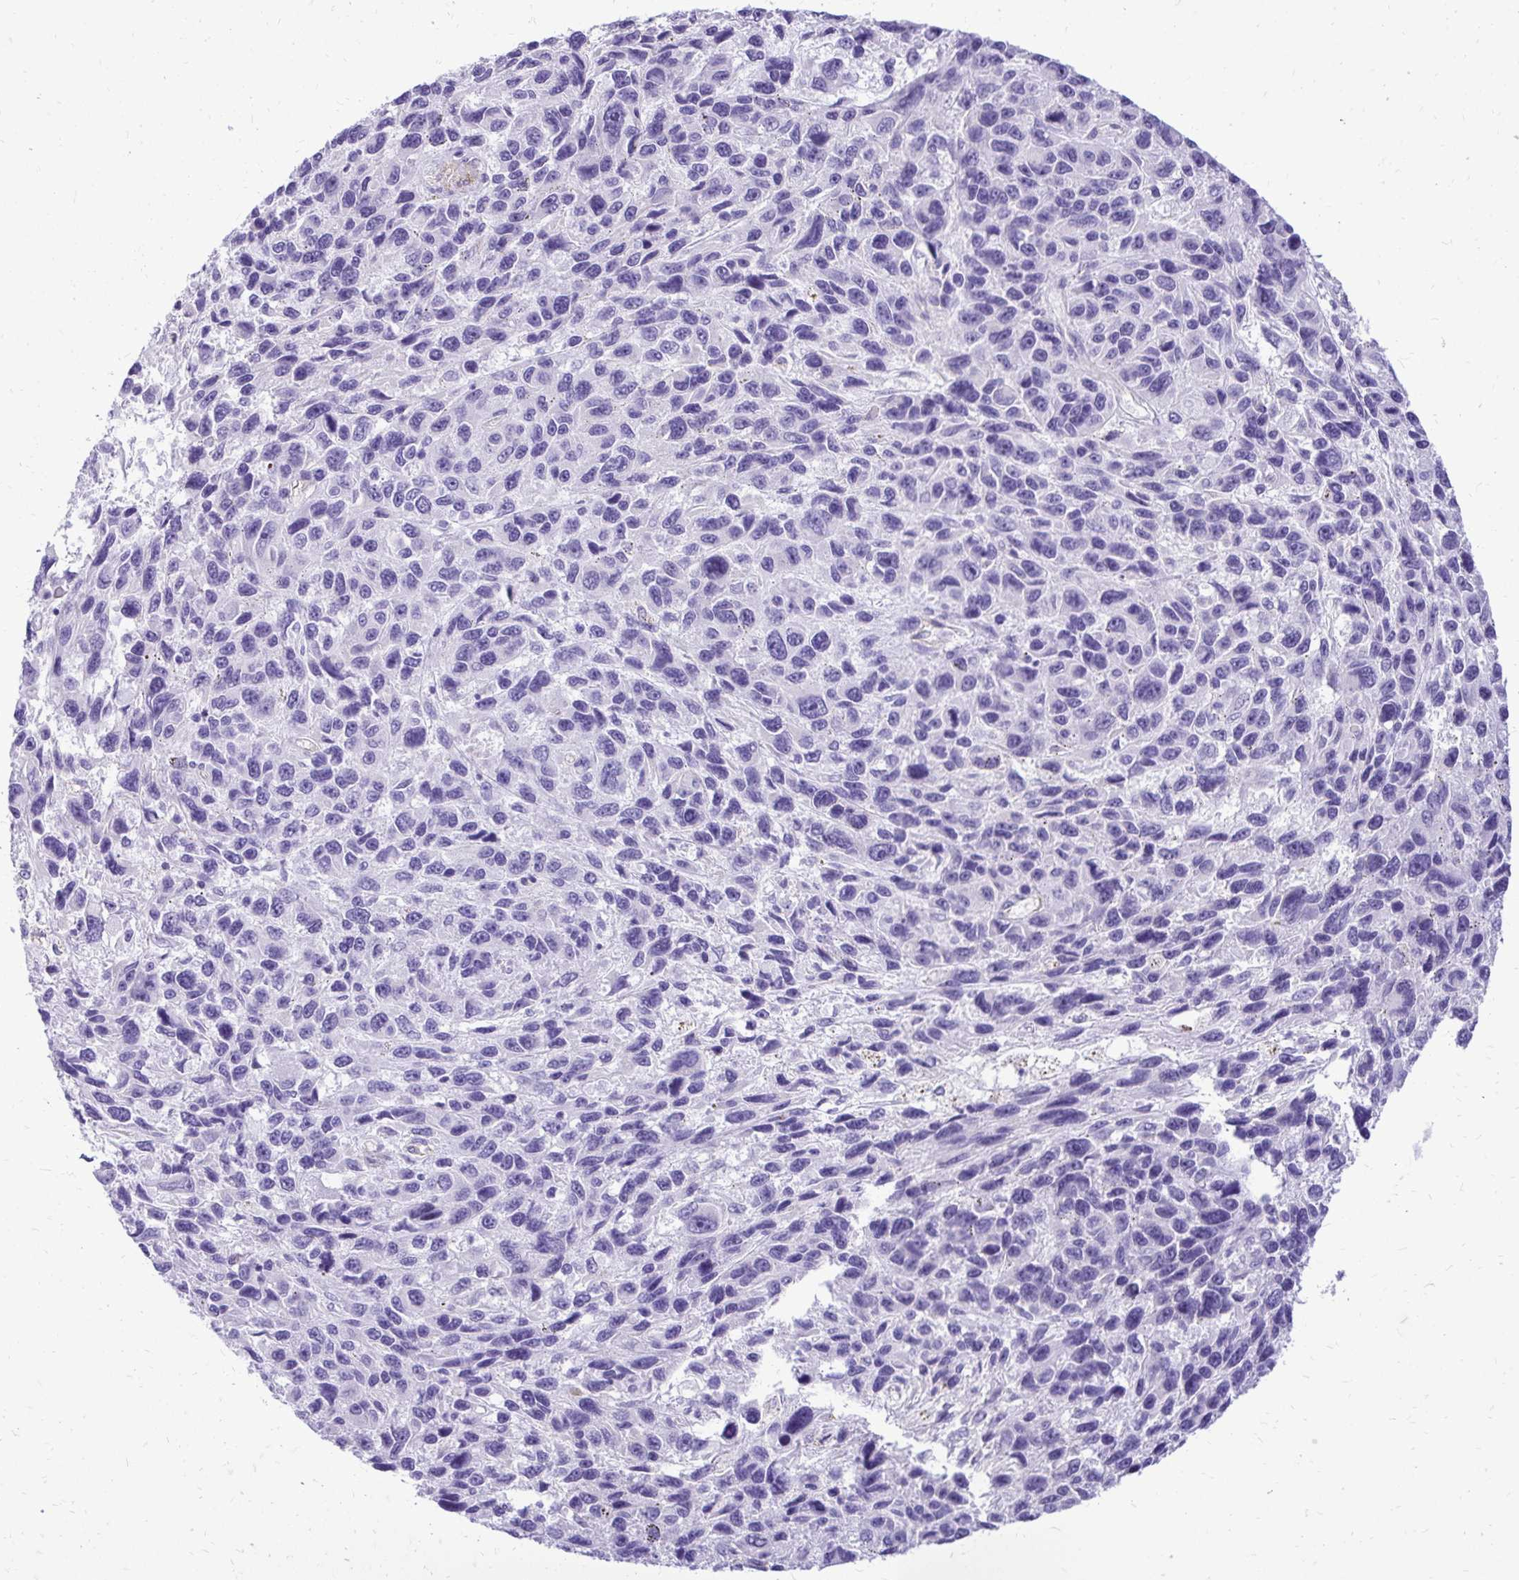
{"staining": {"intensity": "negative", "quantity": "none", "location": "none"}, "tissue": "melanoma", "cell_type": "Tumor cells", "image_type": "cancer", "snomed": [{"axis": "morphology", "description": "Malignant melanoma, NOS"}, {"axis": "topography", "description": "Skin"}], "caption": "Human malignant melanoma stained for a protein using immunohistochemistry (IHC) shows no positivity in tumor cells.", "gene": "PELI3", "patient": {"sex": "male", "age": 53}}